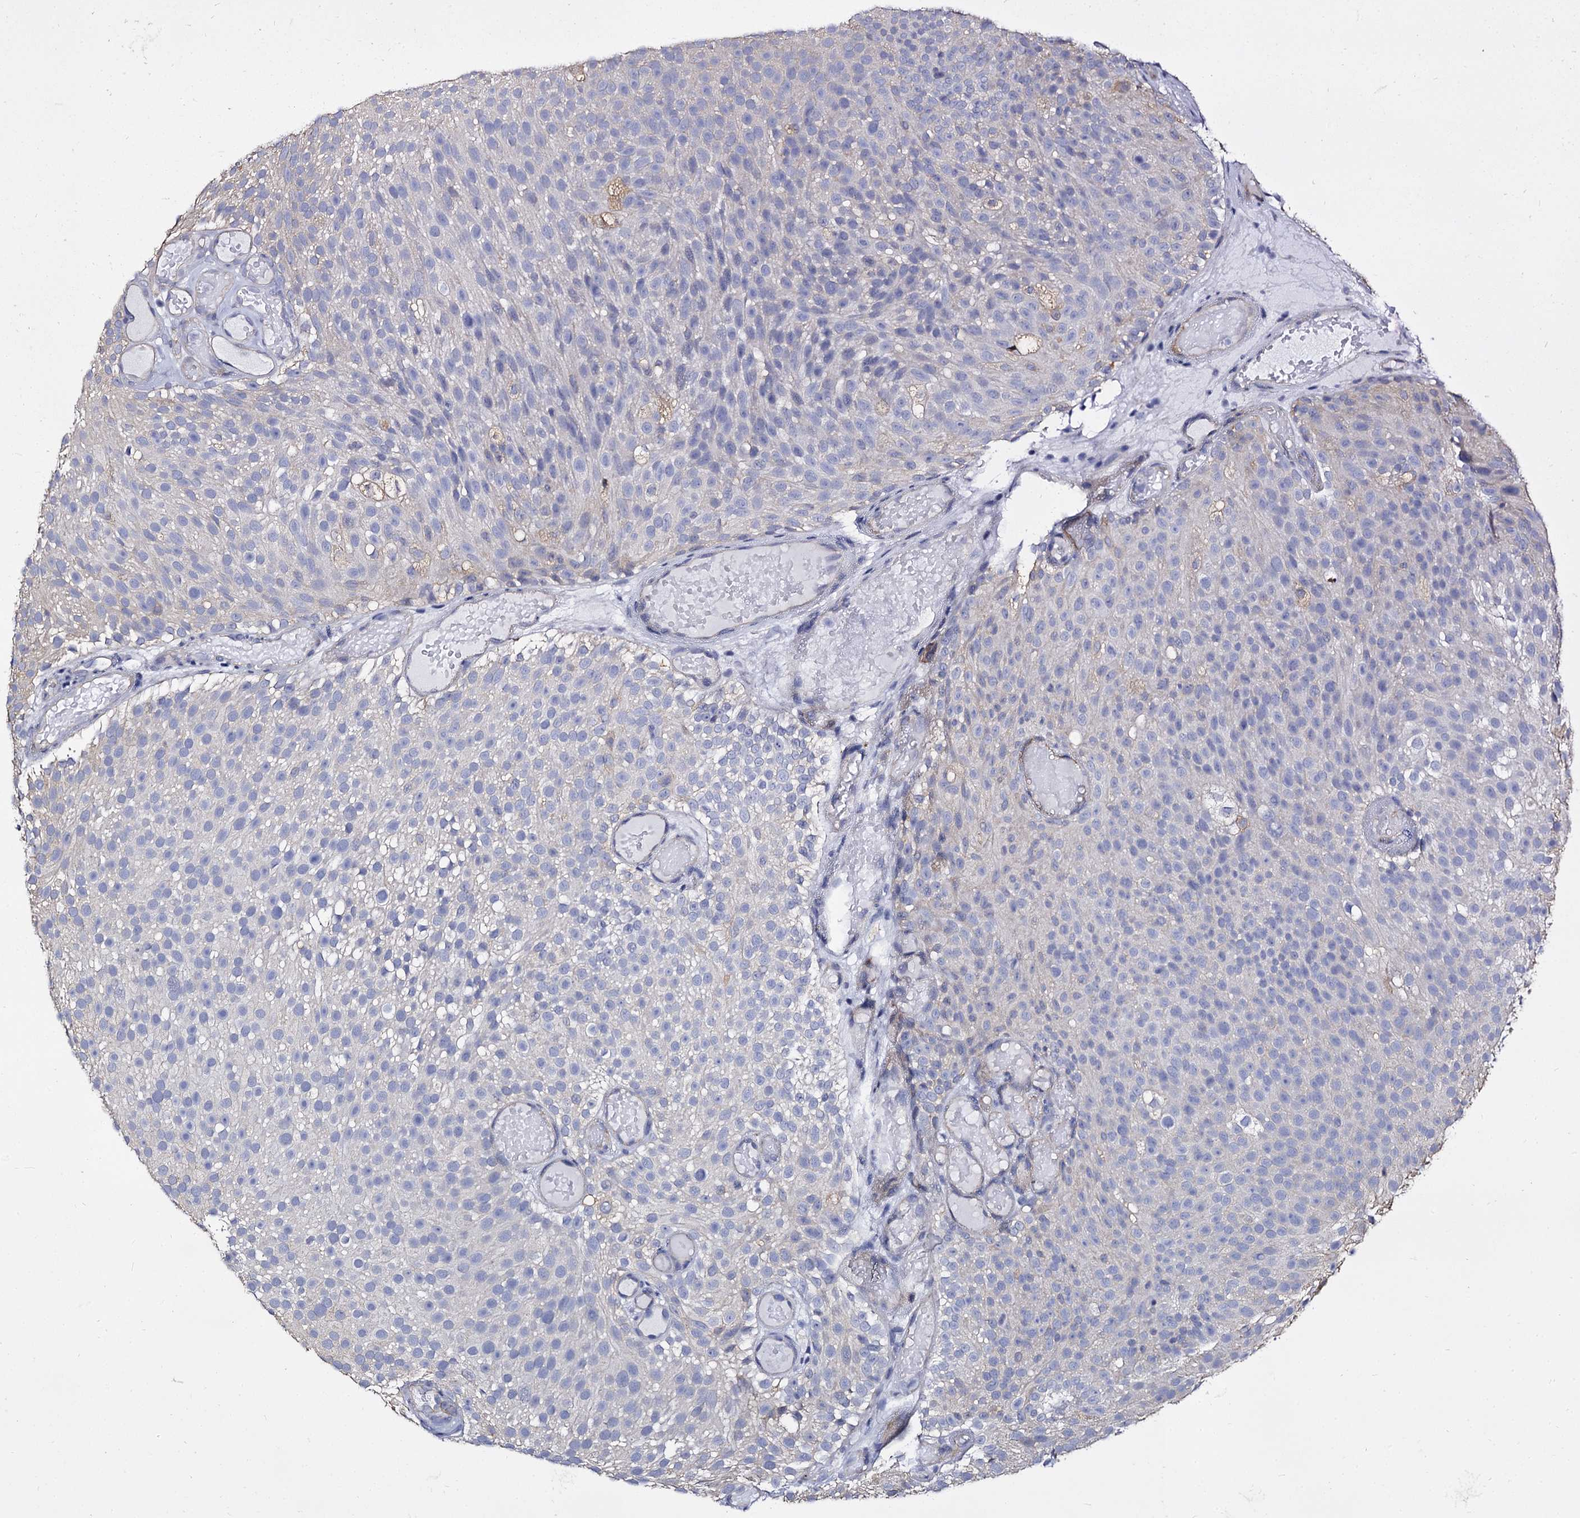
{"staining": {"intensity": "negative", "quantity": "none", "location": "none"}, "tissue": "urothelial cancer", "cell_type": "Tumor cells", "image_type": "cancer", "snomed": [{"axis": "morphology", "description": "Urothelial carcinoma, Low grade"}, {"axis": "topography", "description": "Urinary bladder"}], "caption": "Immunohistochemistry (IHC) photomicrograph of neoplastic tissue: urothelial carcinoma (low-grade) stained with DAB shows no significant protein positivity in tumor cells. (Stains: DAB (3,3'-diaminobenzidine) immunohistochemistry (IHC) with hematoxylin counter stain, Microscopy: brightfield microscopy at high magnification).", "gene": "CBFB", "patient": {"sex": "male", "age": 78}}